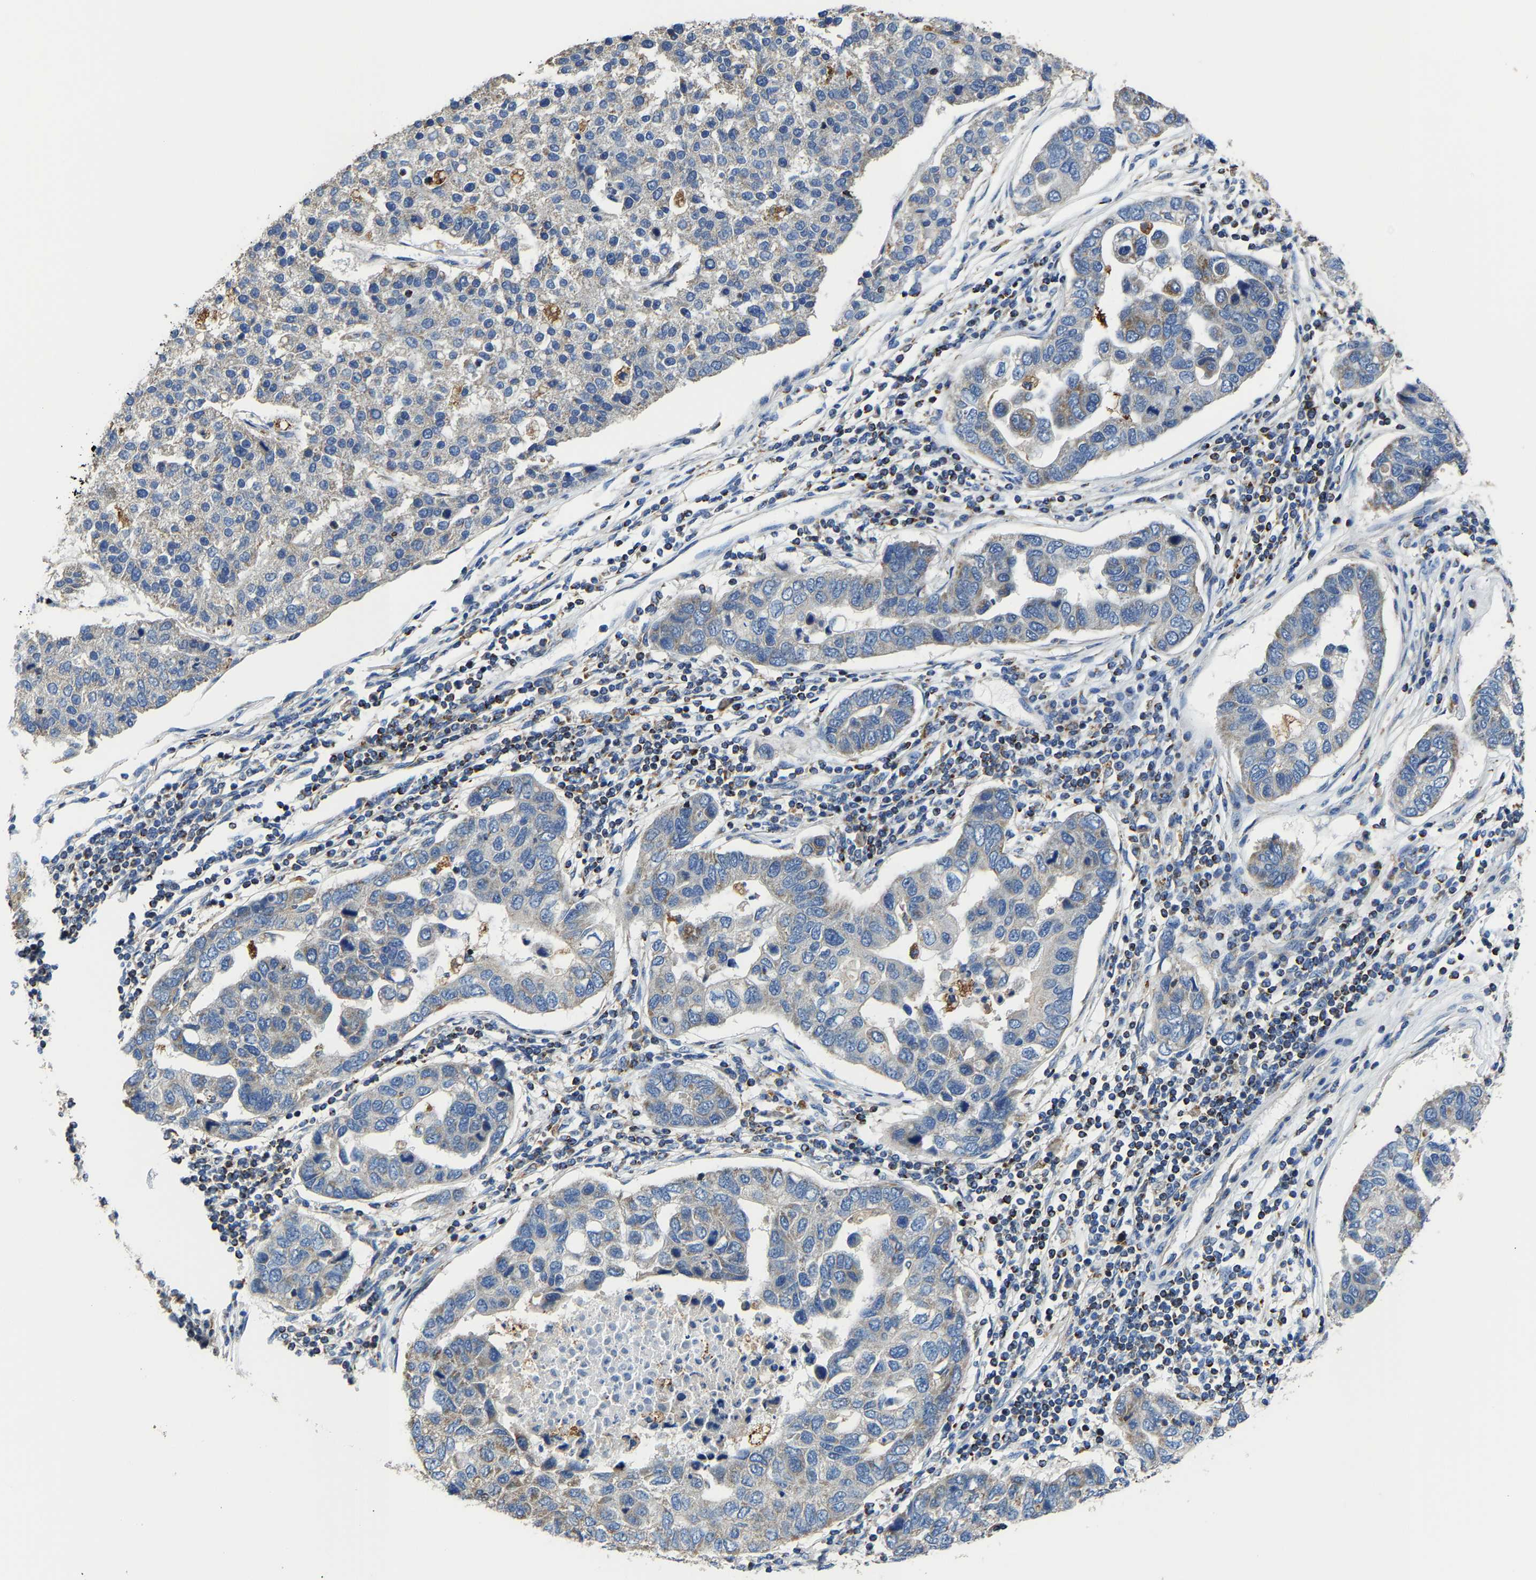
{"staining": {"intensity": "weak", "quantity": "25%-75%", "location": "cytoplasmic/membranous"}, "tissue": "pancreatic cancer", "cell_type": "Tumor cells", "image_type": "cancer", "snomed": [{"axis": "morphology", "description": "Adenocarcinoma, NOS"}, {"axis": "topography", "description": "Pancreas"}], "caption": "Pancreatic cancer tissue demonstrates weak cytoplasmic/membranous expression in about 25%-75% of tumor cells (DAB IHC, brown staining for protein, blue staining for nuclei).", "gene": "AGK", "patient": {"sex": "female", "age": 61}}